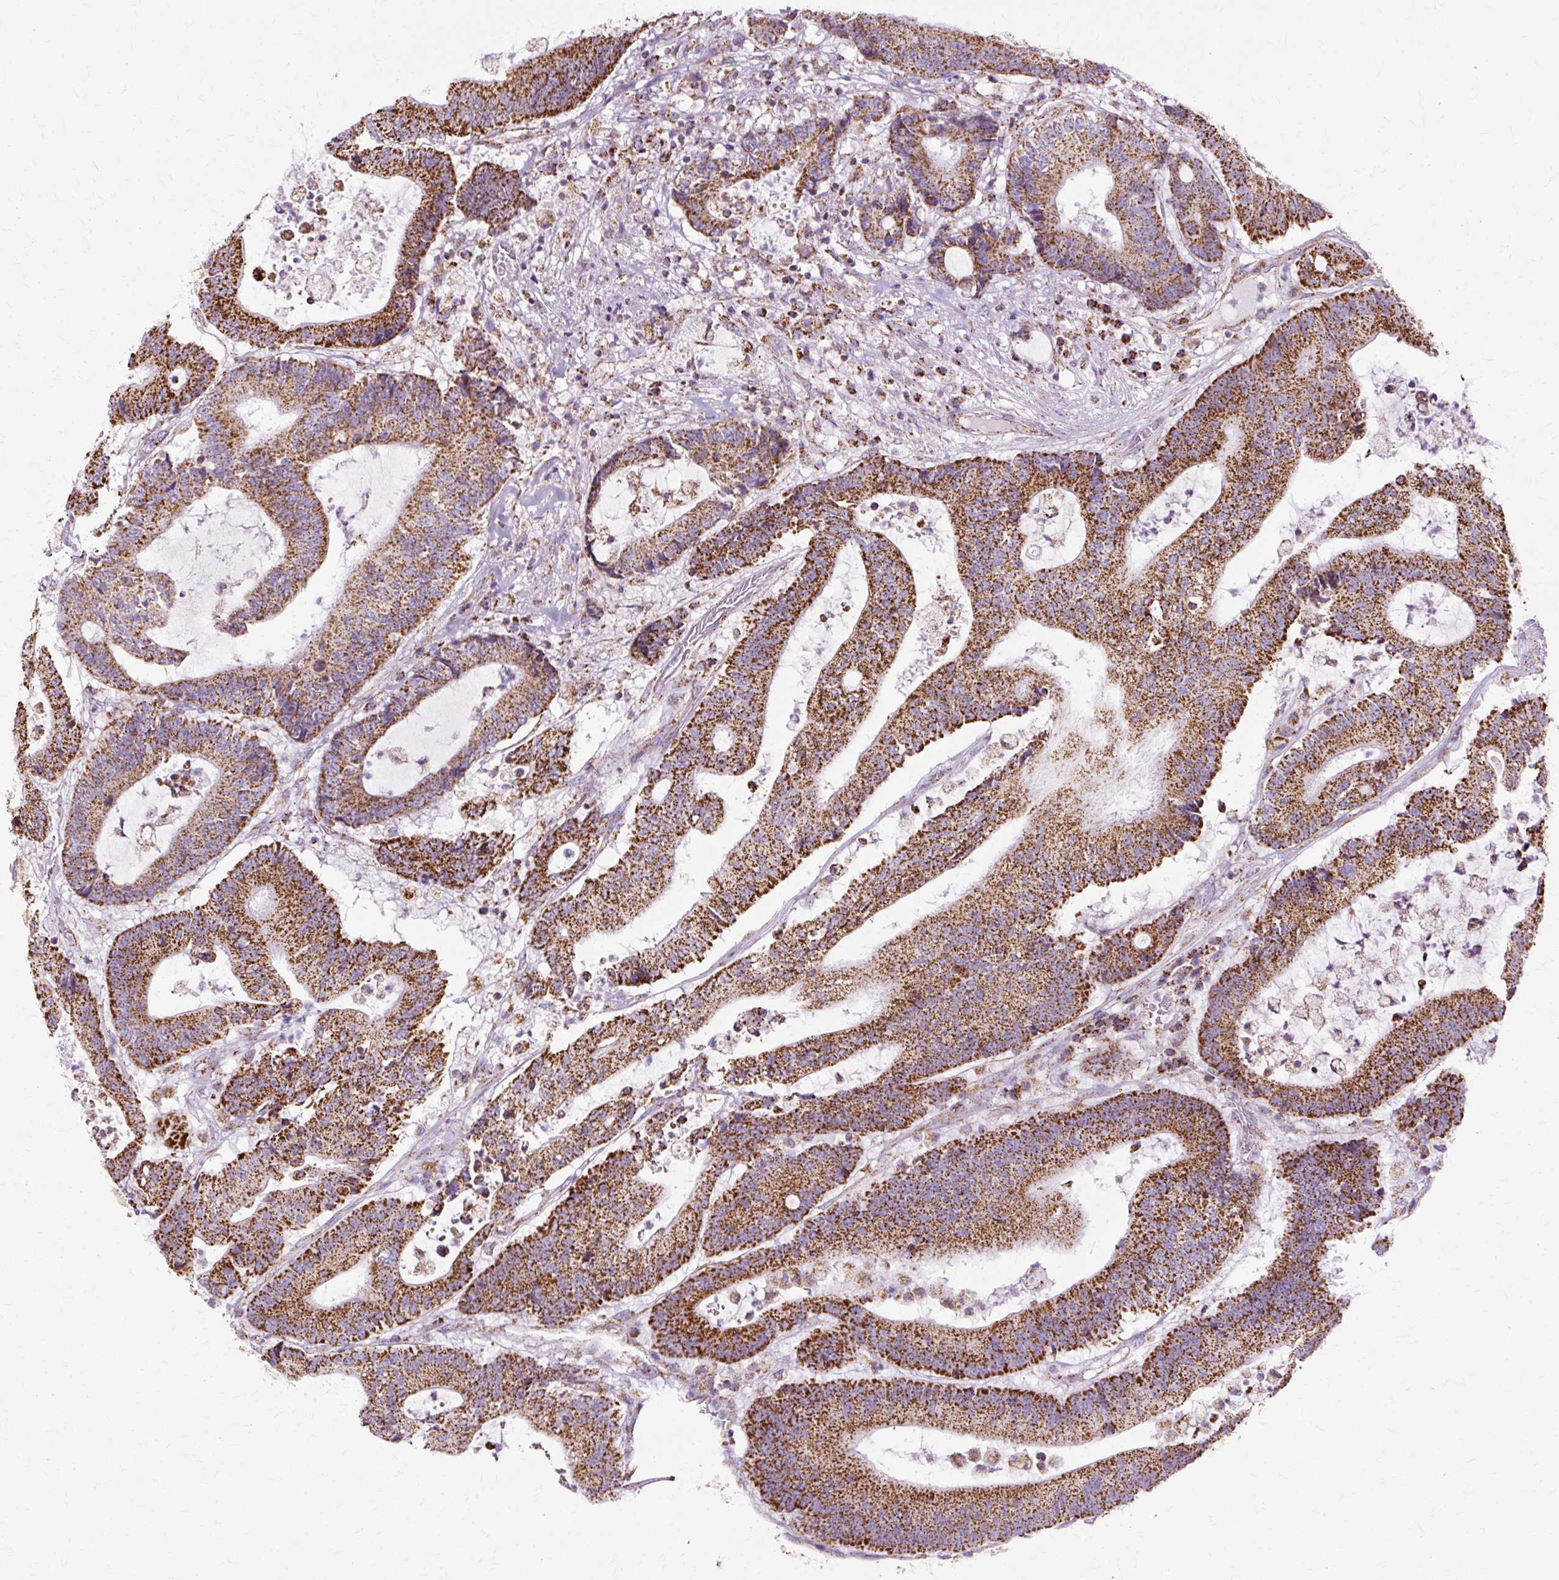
{"staining": {"intensity": "strong", "quantity": ">75%", "location": "cytoplasmic/membranous"}, "tissue": "colorectal cancer", "cell_type": "Tumor cells", "image_type": "cancer", "snomed": [{"axis": "morphology", "description": "Adenocarcinoma, NOS"}, {"axis": "topography", "description": "Colon"}], "caption": "IHC photomicrograph of colorectal adenocarcinoma stained for a protein (brown), which displays high levels of strong cytoplasmic/membranous expression in approximately >75% of tumor cells.", "gene": "DLAT", "patient": {"sex": "female", "age": 84}}